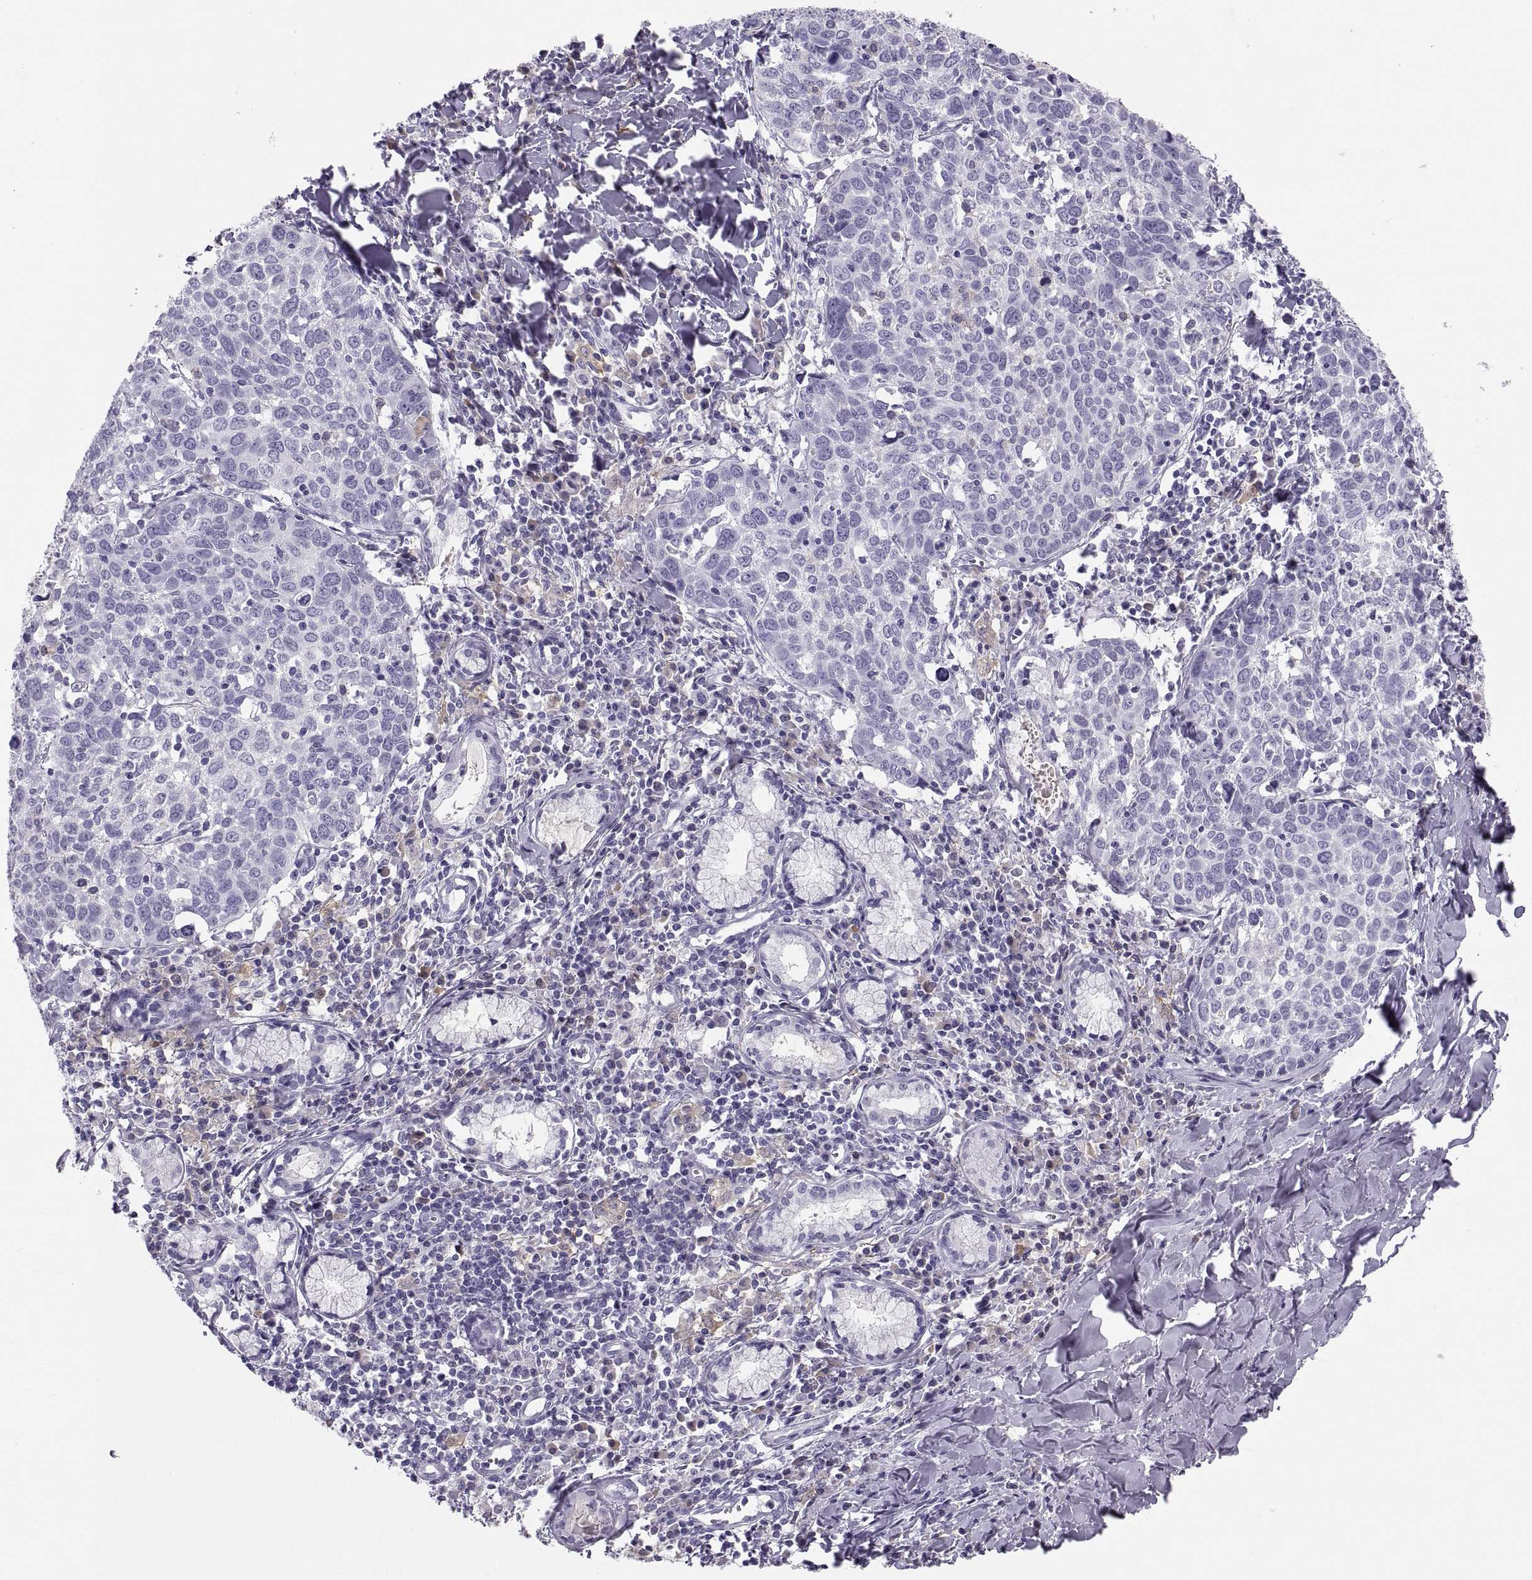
{"staining": {"intensity": "negative", "quantity": "none", "location": "none"}, "tissue": "lung cancer", "cell_type": "Tumor cells", "image_type": "cancer", "snomed": [{"axis": "morphology", "description": "Squamous cell carcinoma, NOS"}, {"axis": "topography", "description": "Lung"}], "caption": "This is an immunohistochemistry (IHC) image of lung squamous cell carcinoma. There is no positivity in tumor cells.", "gene": "SLC22A6", "patient": {"sex": "male", "age": 57}}